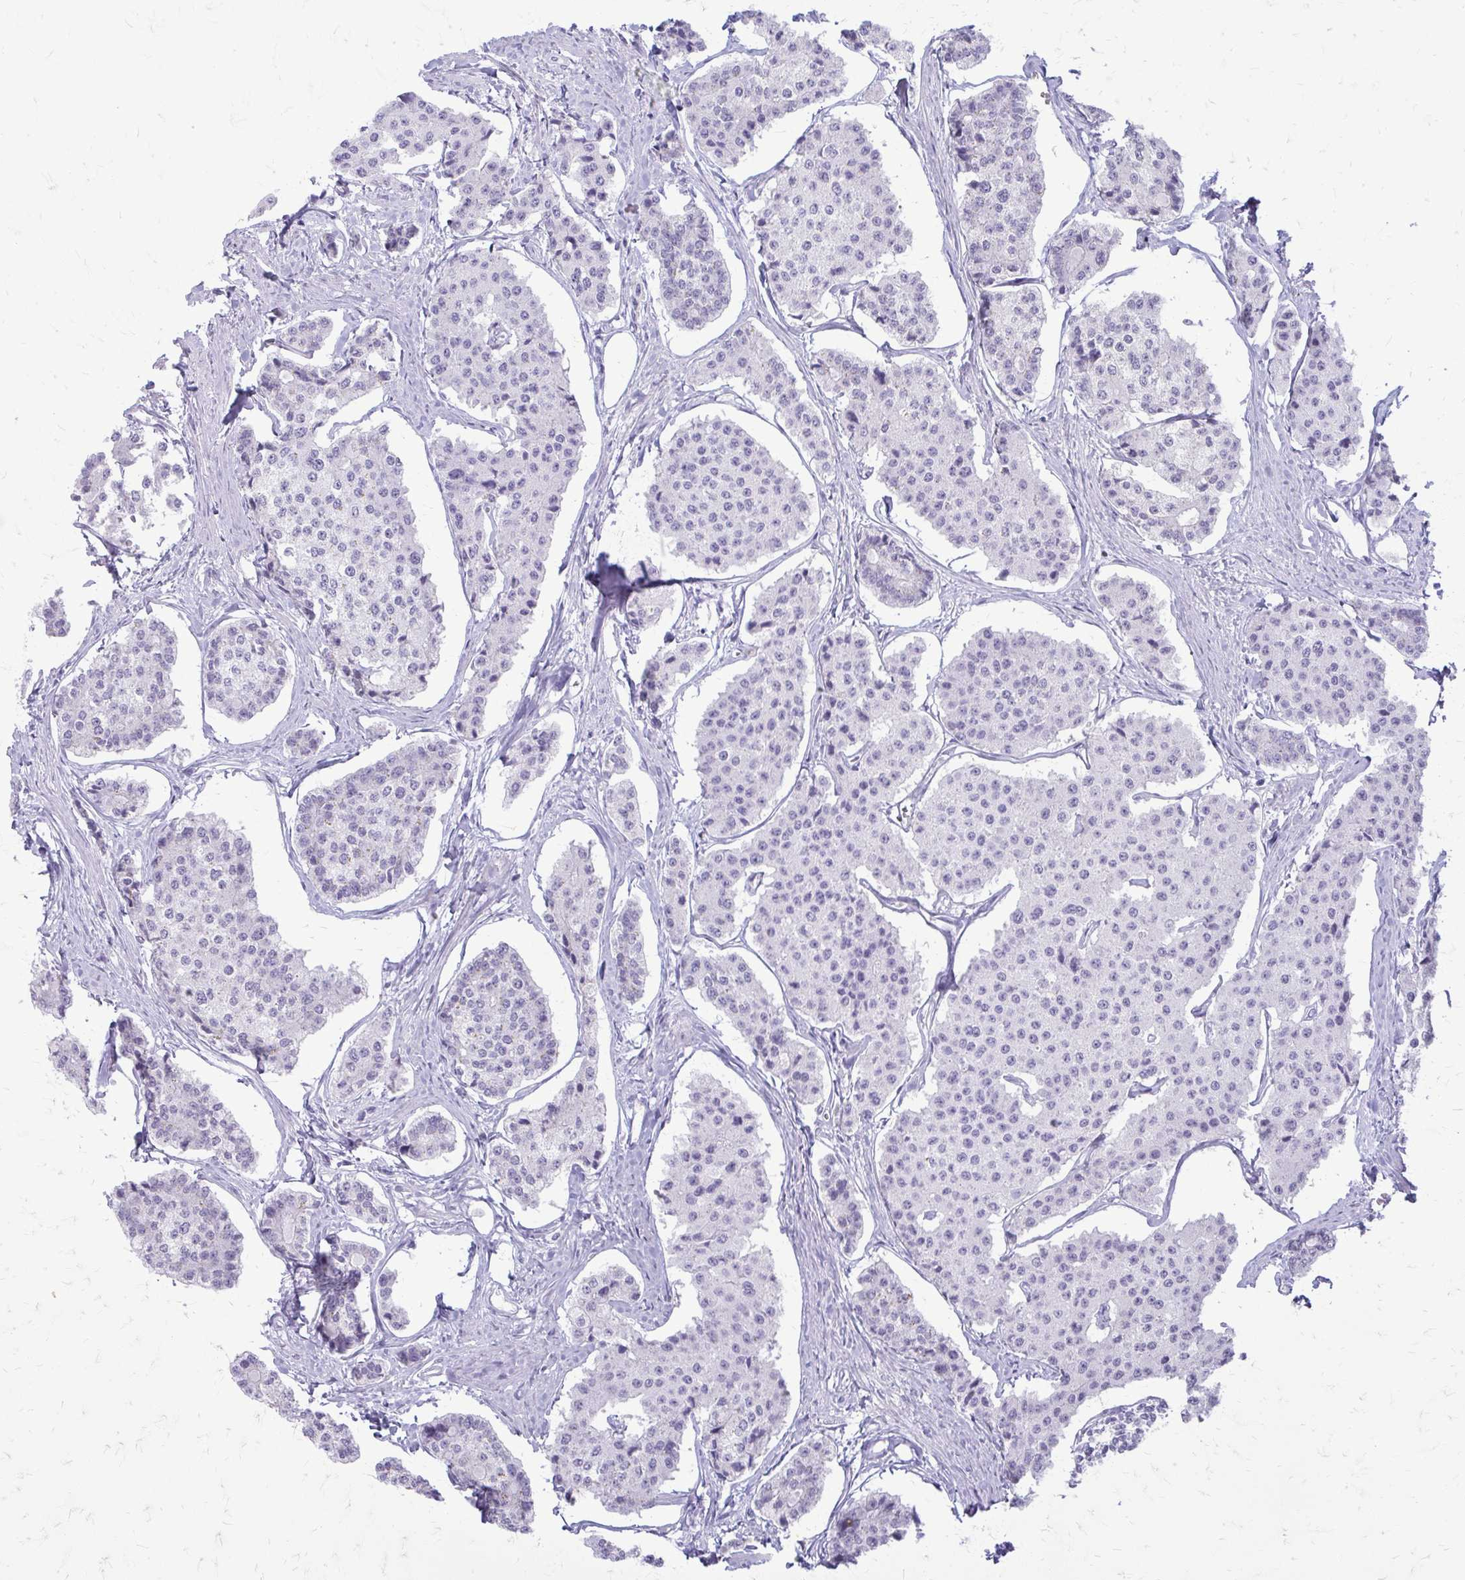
{"staining": {"intensity": "negative", "quantity": "none", "location": "none"}, "tissue": "carcinoid", "cell_type": "Tumor cells", "image_type": "cancer", "snomed": [{"axis": "morphology", "description": "Carcinoid, malignant, NOS"}, {"axis": "topography", "description": "Small intestine"}], "caption": "This is an immunohistochemistry (IHC) micrograph of human carcinoid. There is no positivity in tumor cells.", "gene": "KRT5", "patient": {"sex": "female", "age": 65}}